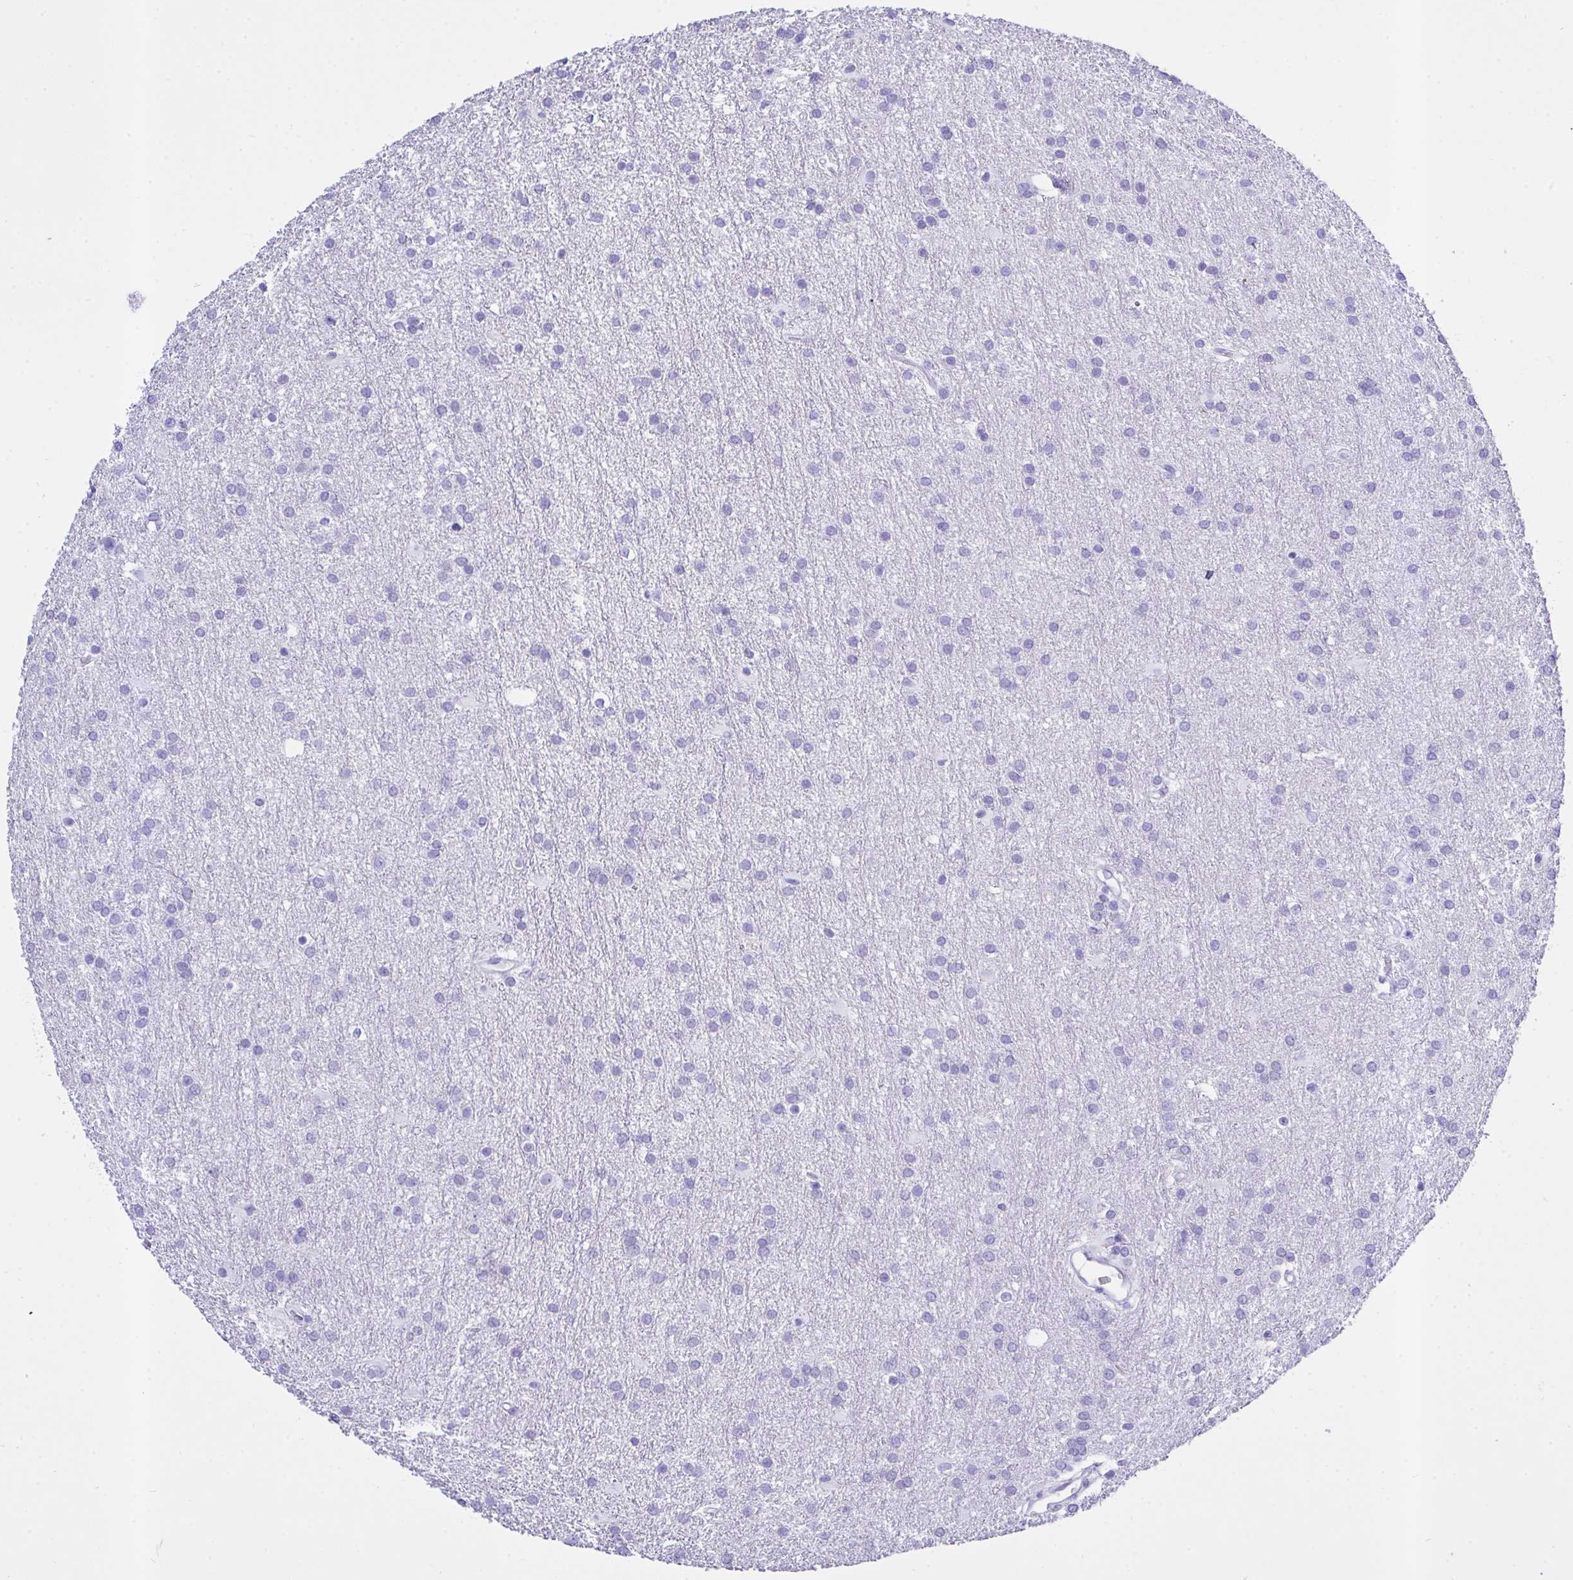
{"staining": {"intensity": "negative", "quantity": "none", "location": "none"}, "tissue": "glioma", "cell_type": "Tumor cells", "image_type": "cancer", "snomed": [{"axis": "morphology", "description": "Glioma, malignant, Low grade"}, {"axis": "topography", "description": "Brain"}], "caption": "Tumor cells are negative for protein expression in human glioma.", "gene": "AKR1D1", "patient": {"sex": "female", "age": 32}}